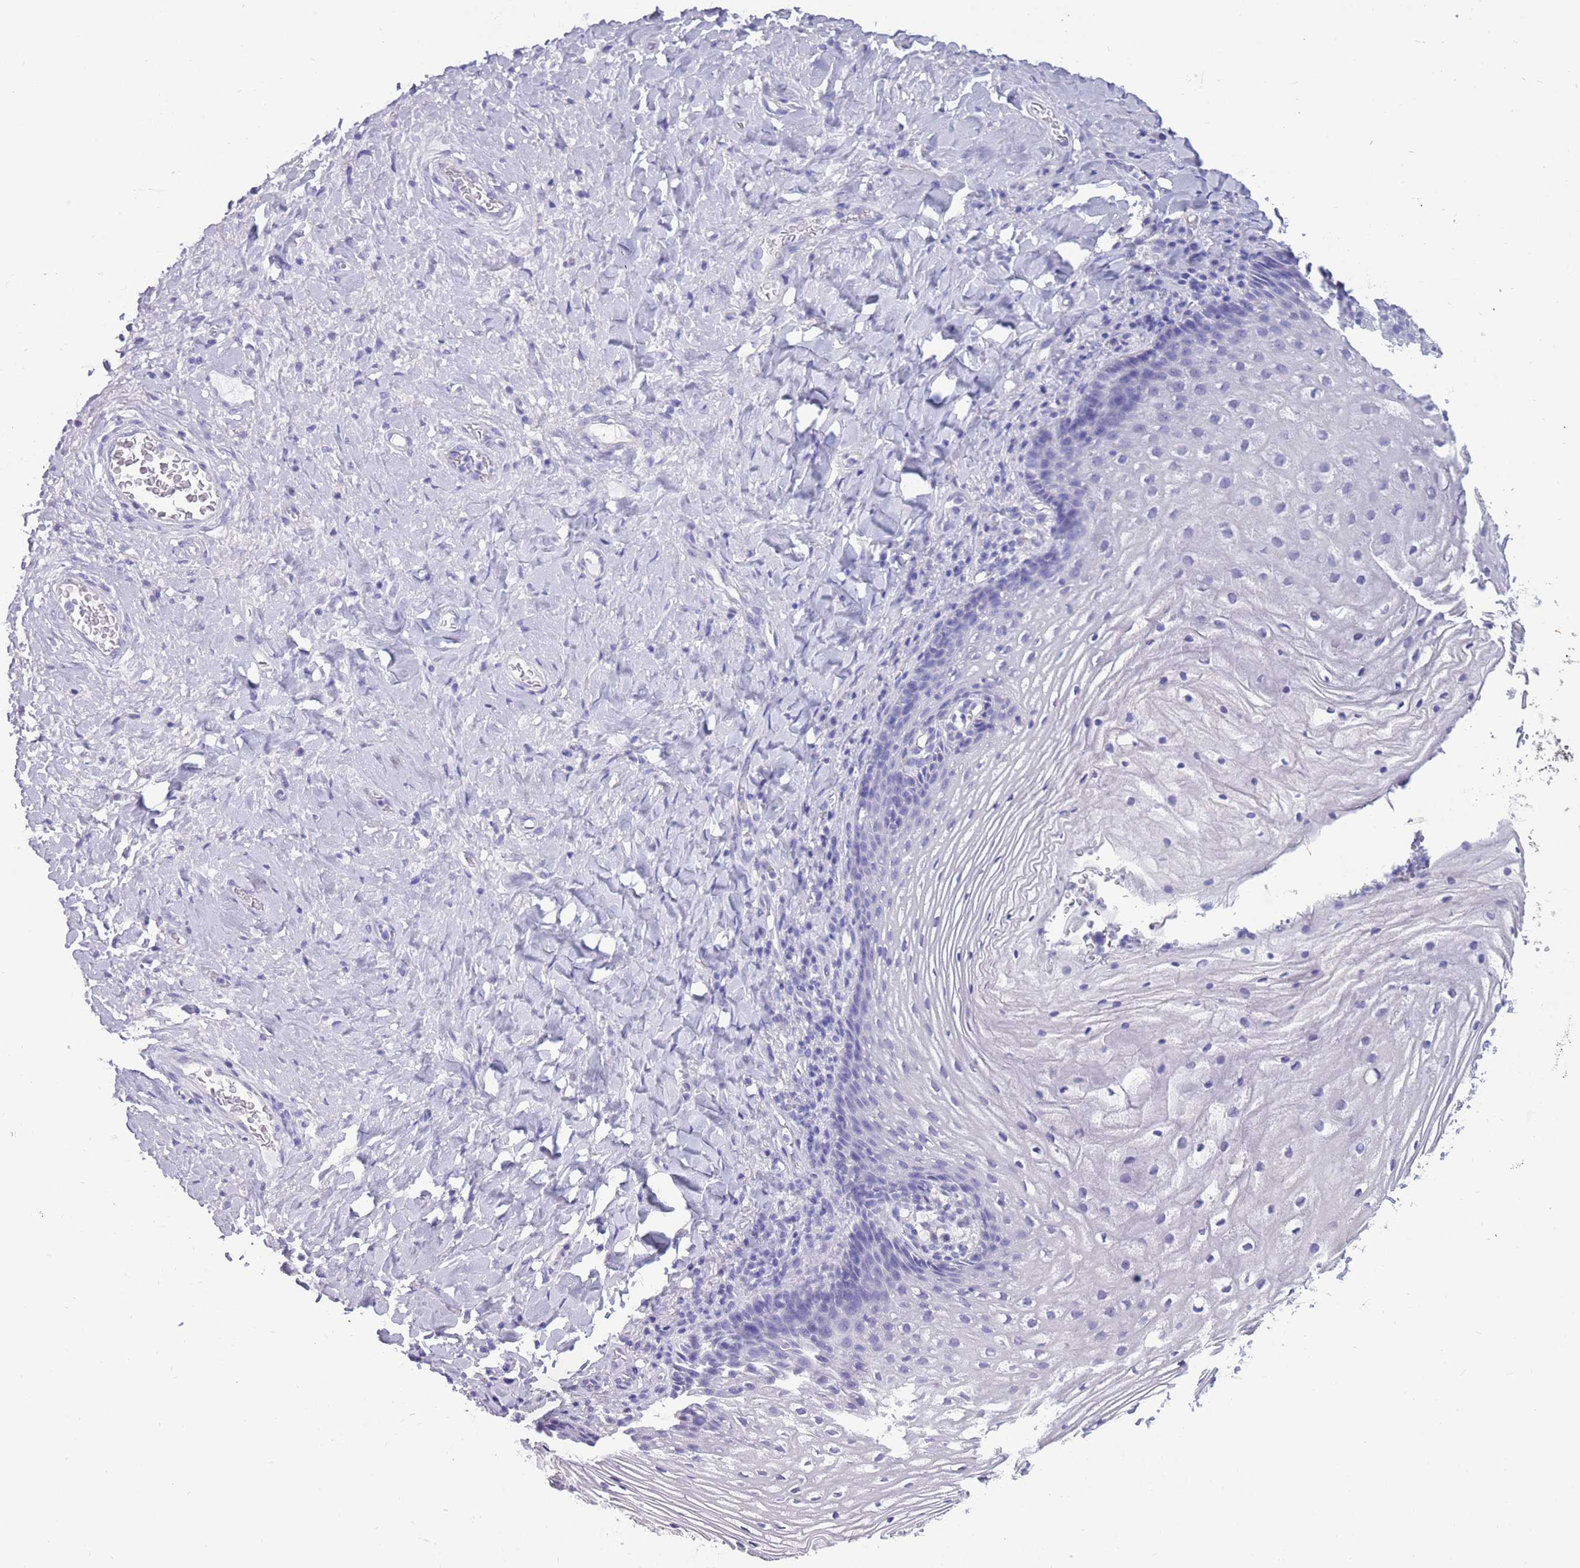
{"staining": {"intensity": "negative", "quantity": "none", "location": "none"}, "tissue": "vagina", "cell_type": "Squamous epithelial cells", "image_type": "normal", "snomed": [{"axis": "morphology", "description": "Normal tissue, NOS"}, {"axis": "topography", "description": "Vagina"}], "caption": "Immunohistochemistry (IHC) image of unremarkable vagina: human vagina stained with DAB (3,3'-diaminobenzidine) displays no significant protein staining in squamous epithelial cells.", "gene": "INTS2", "patient": {"sex": "female", "age": 60}}